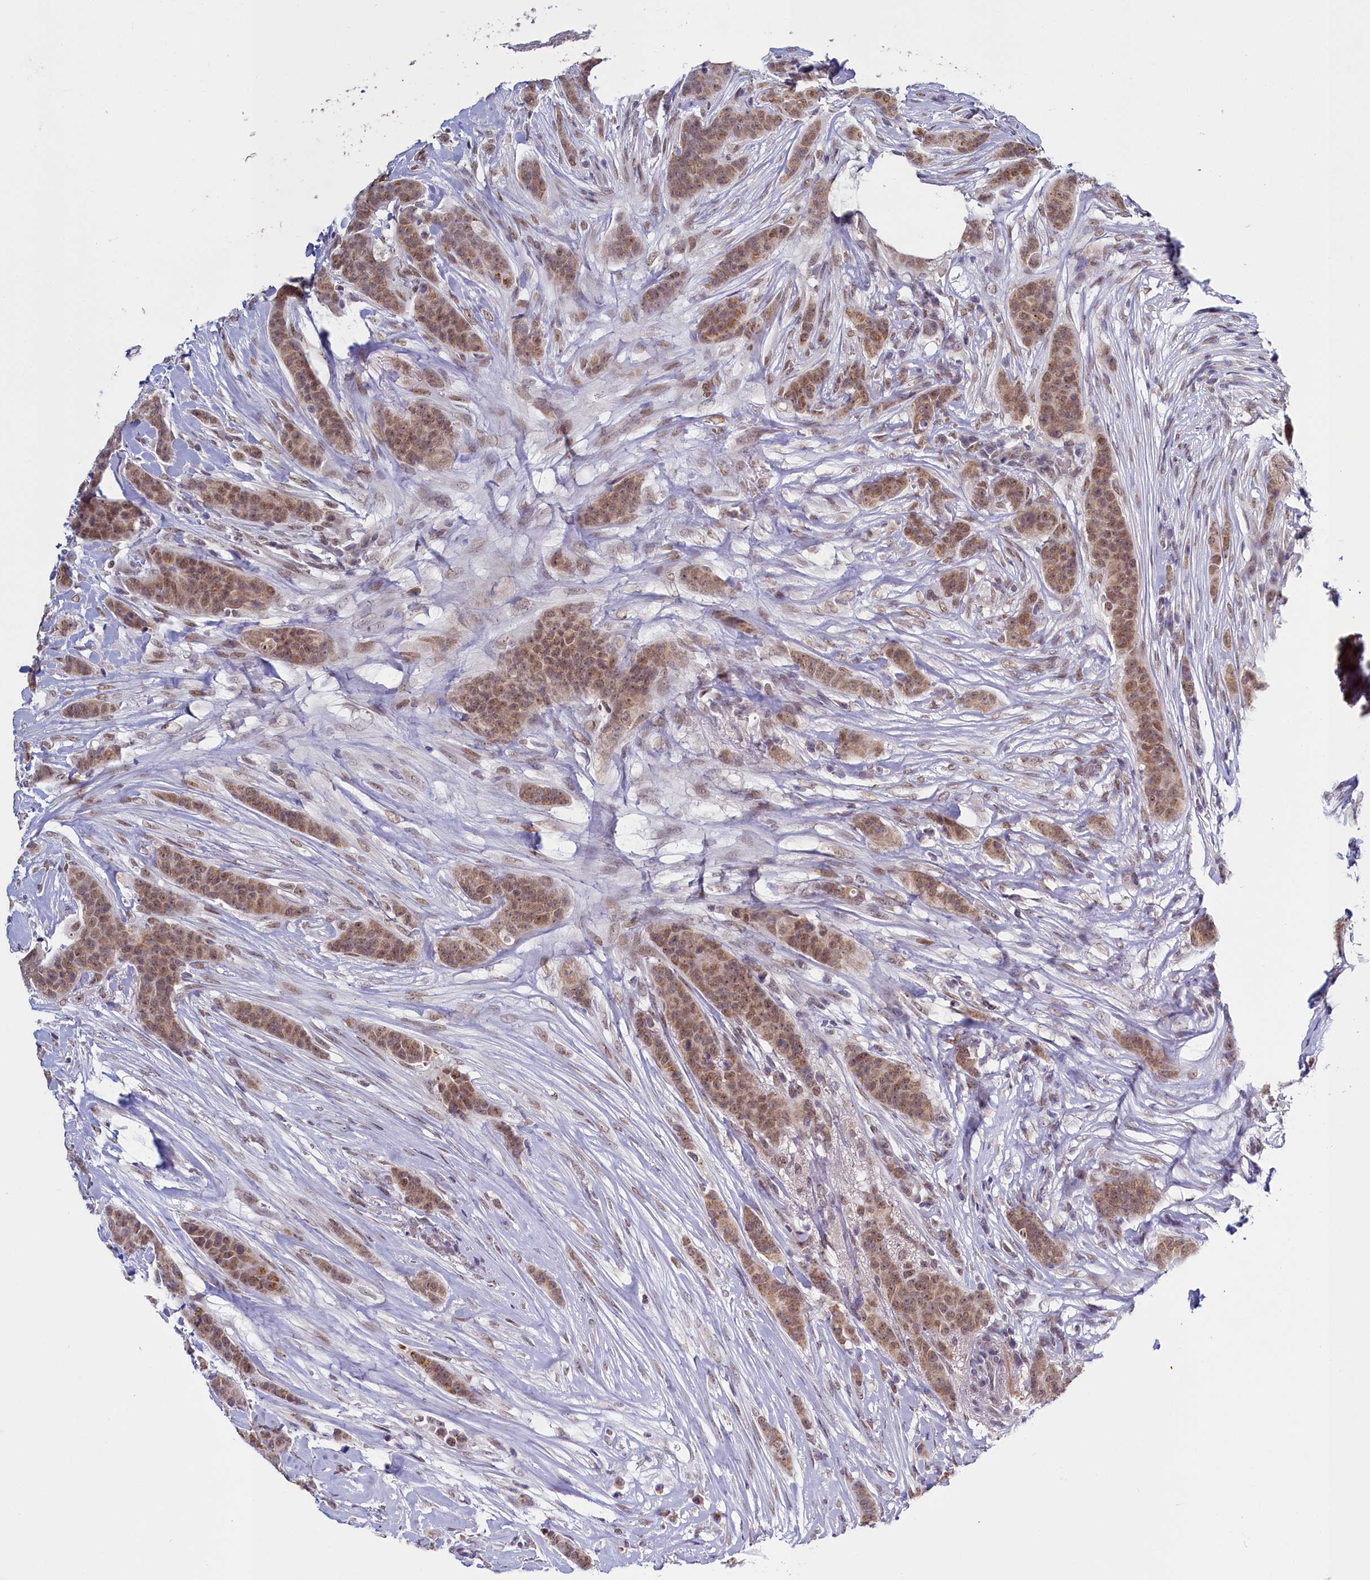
{"staining": {"intensity": "moderate", "quantity": ">75%", "location": "cytoplasmic/membranous,nuclear"}, "tissue": "breast cancer", "cell_type": "Tumor cells", "image_type": "cancer", "snomed": [{"axis": "morphology", "description": "Duct carcinoma"}, {"axis": "topography", "description": "Breast"}], "caption": "Immunohistochemical staining of breast cancer demonstrates medium levels of moderate cytoplasmic/membranous and nuclear protein expression in about >75% of tumor cells. Using DAB (3,3'-diaminobenzidine) (brown) and hematoxylin (blue) stains, captured at high magnification using brightfield microscopy.", "gene": "PPHLN1", "patient": {"sex": "female", "age": 40}}